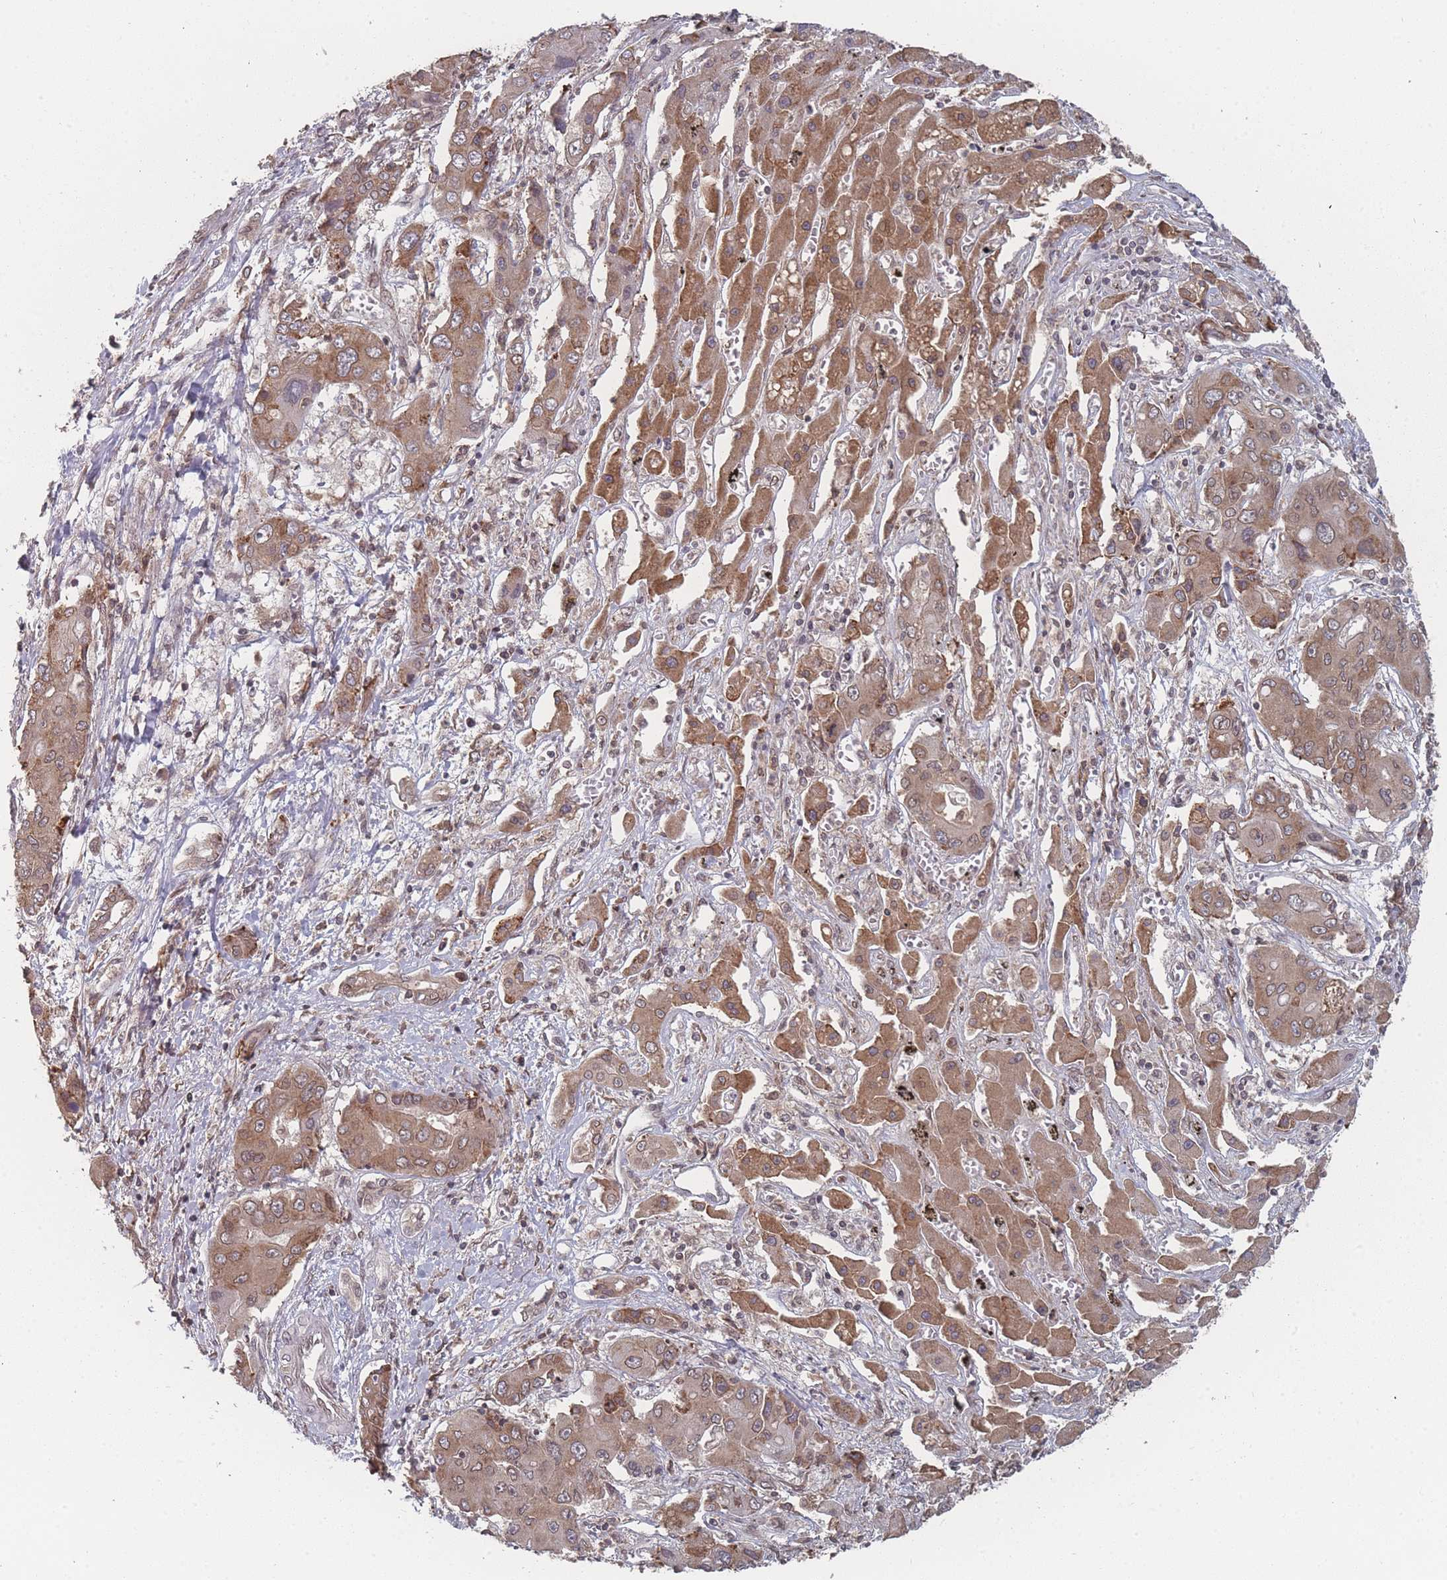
{"staining": {"intensity": "moderate", "quantity": ">75%", "location": "cytoplasmic/membranous"}, "tissue": "liver cancer", "cell_type": "Tumor cells", "image_type": "cancer", "snomed": [{"axis": "morphology", "description": "Cholangiocarcinoma"}, {"axis": "topography", "description": "Liver"}], "caption": "A micrograph of human liver cancer stained for a protein shows moderate cytoplasmic/membranous brown staining in tumor cells.", "gene": "TBC1D25", "patient": {"sex": "male", "age": 67}}